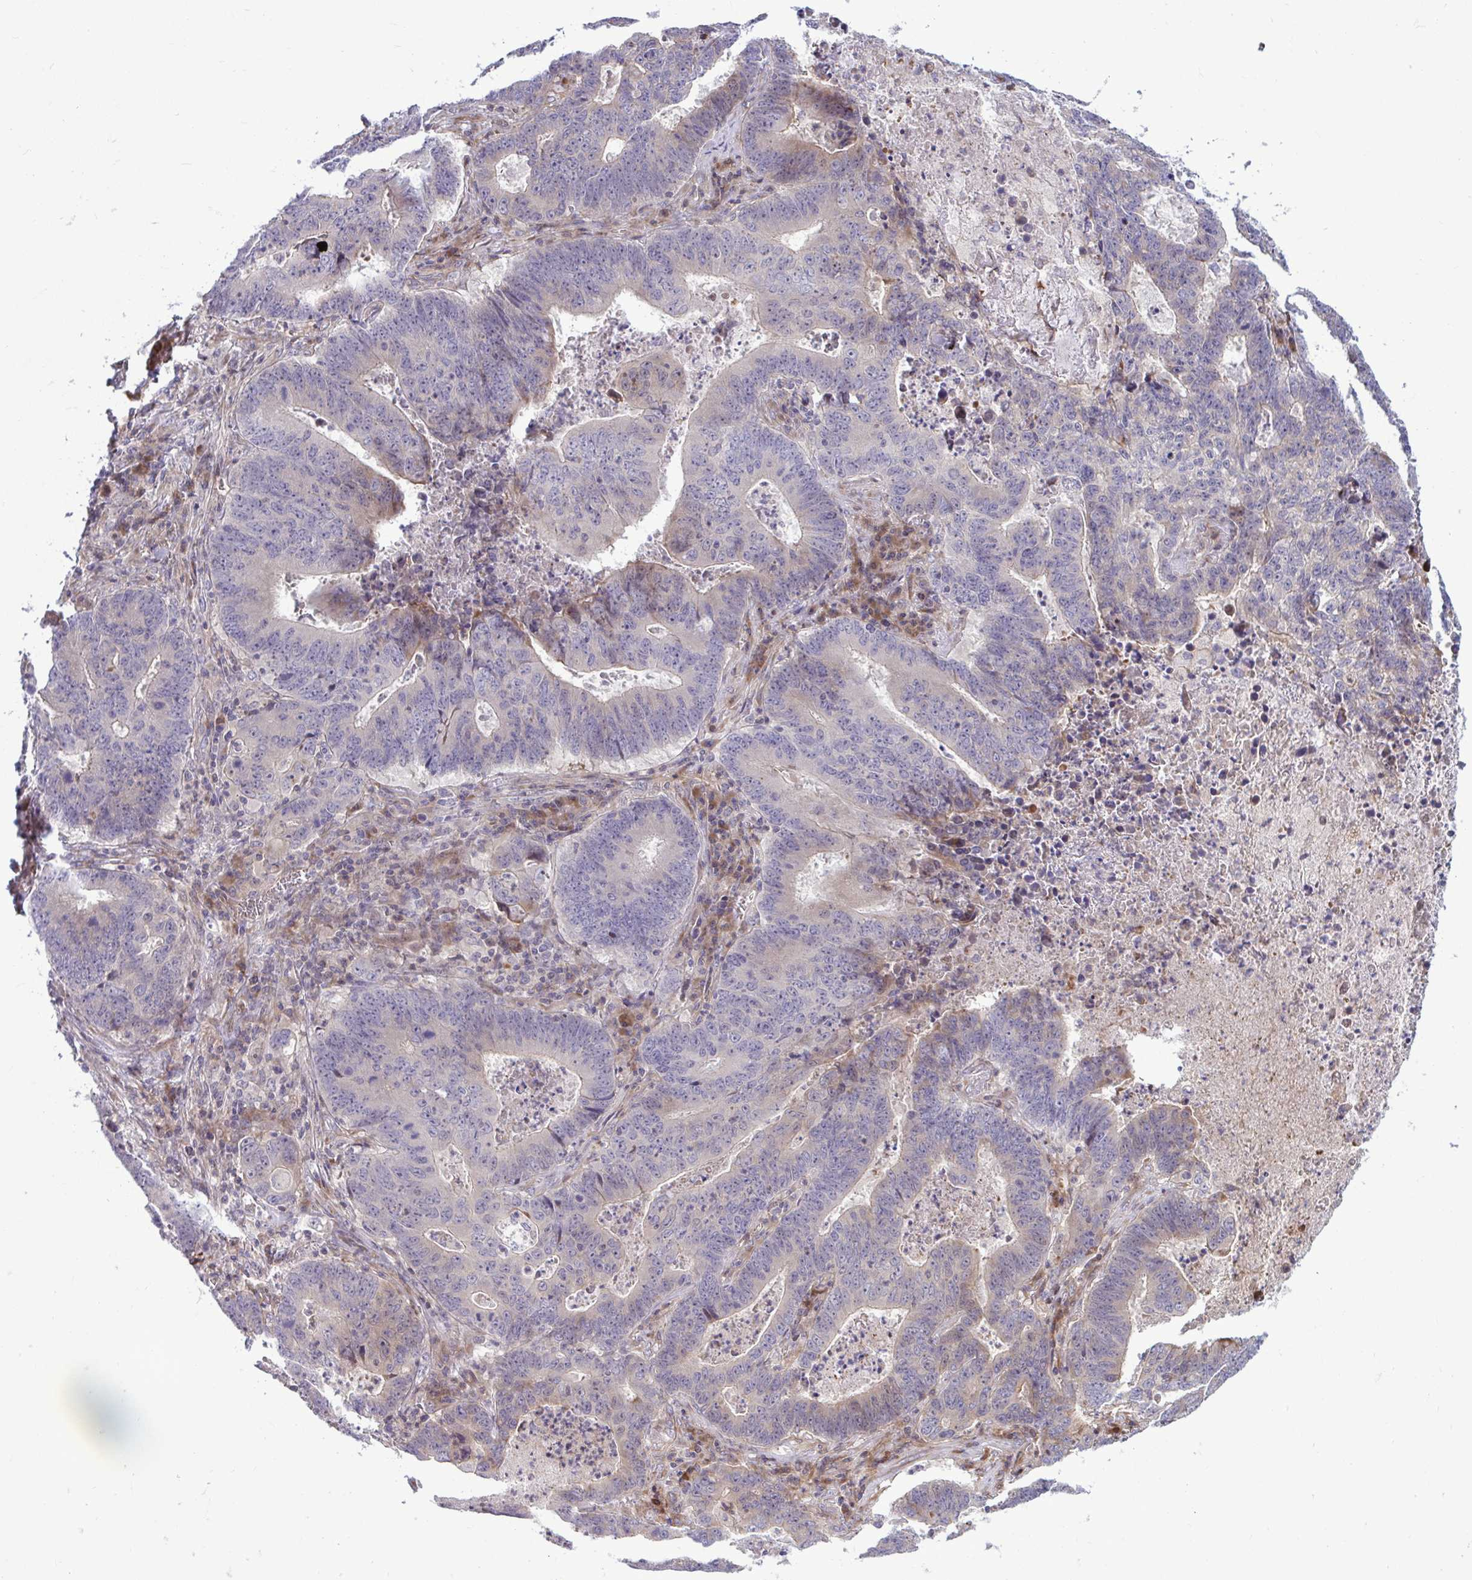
{"staining": {"intensity": "moderate", "quantity": "25%-75%", "location": "cytoplasmic/membranous"}, "tissue": "lung cancer", "cell_type": "Tumor cells", "image_type": "cancer", "snomed": [{"axis": "morphology", "description": "Aneuploidy"}, {"axis": "morphology", "description": "Adenocarcinoma, NOS"}, {"axis": "morphology", "description": "Adenocarcinoma primary or metastatic"}, {"axis": "topography", "description": "Lung"}], "caption": "Immunohistochemical staining of human lung cancer (adenocarcinoma primary or metastatic) reveals medium levels of moderate cytoplasmic/membranous protein staining in approximately 25%-75% of tumor cells.", "gene": "ZSCAN9", "patient": {"sex": "female", "age": 75}}